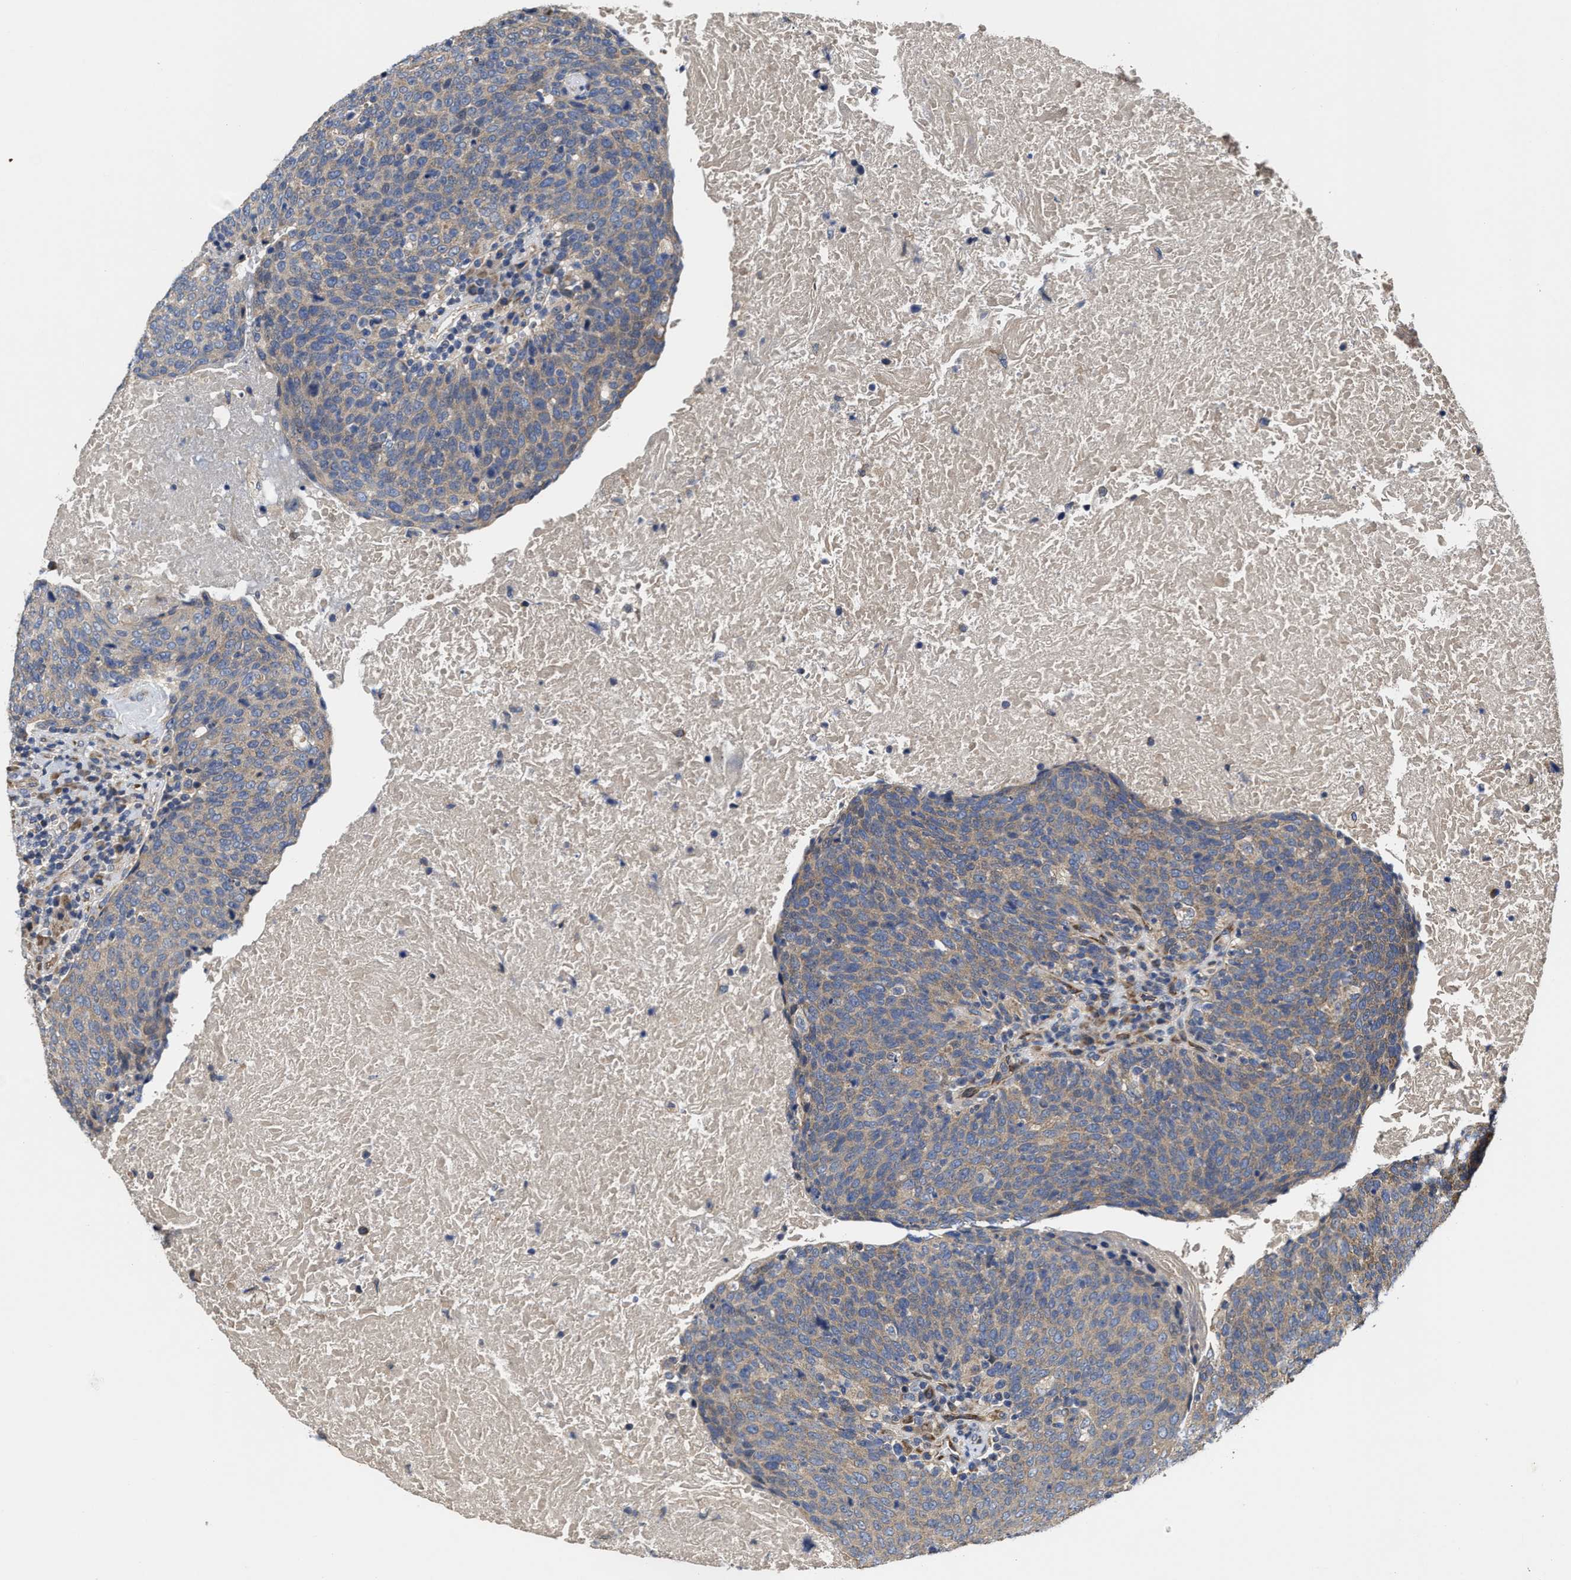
{"staining": {"intensity": "weak", "quantity": ">75%", "location": "cytoplasmic/membranous"}, "tissue": "head and neck cancer", "cell_type": "Tumor cells", "image_type": "cancer", "snomed": [{"axis": "morphology", "description": "Squamous cell carcinoma, NOS"}, {"axis": "morphology", "description": "Squamous cell carcinoma, metastatic, NOS"}, {"axis": "topography", "description": "Lymph node"}, {"axis": "topography", "description": "Head-Neck"}], "caption": "Immunohistochemistry (IHC) of human head and neck cancer demonstrates low levels of weak cytoplasmic/membranous staining in approximately >75% of tumor cells.", "gene": "TRAF6", "patient": {"sex": "male", "age": 62}}